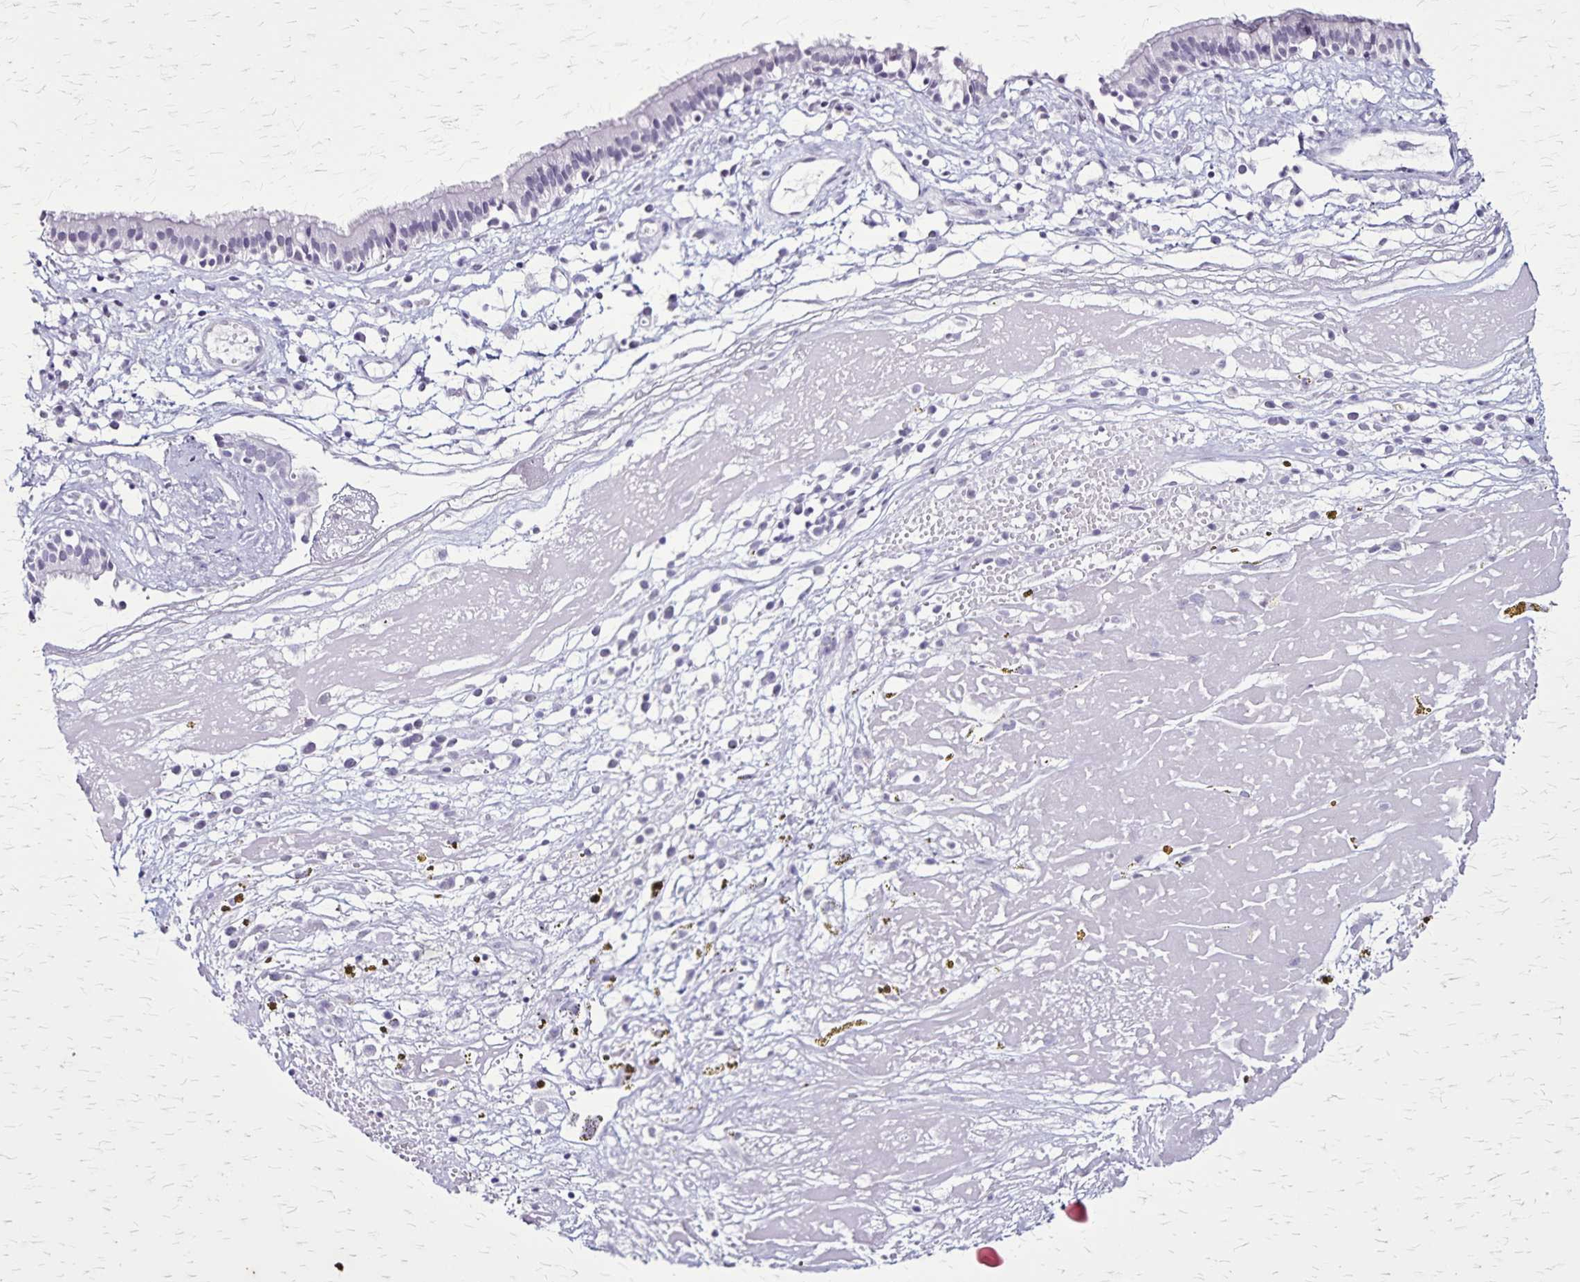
{"staining": {"intensity": "negative", "quantity": "none", "location": "none"}, "tissue": "nasopharynx", "cell_type": "Respiratory epithelial cells", "image_type": "normal", "snomed": [{"axis": "morphology", "description": "Normal tissue, NOS"}, {"axis": "topography", "description": "Nasopharynx"}], "caption": "This micrograph is of normal nasopharynx stained with immunohistochemistry to label a protein in brown with the nuclei are counter-stained blue. There is no expression in respiratory epithelial cells. The staining was performed using DAB to visualize the protein expression in brown, while the nuclei were stained in blue with hematoxylin (Magnification: 20x).", "gene": "KRT2", "patient": {"sex": "male", "age": 24}}